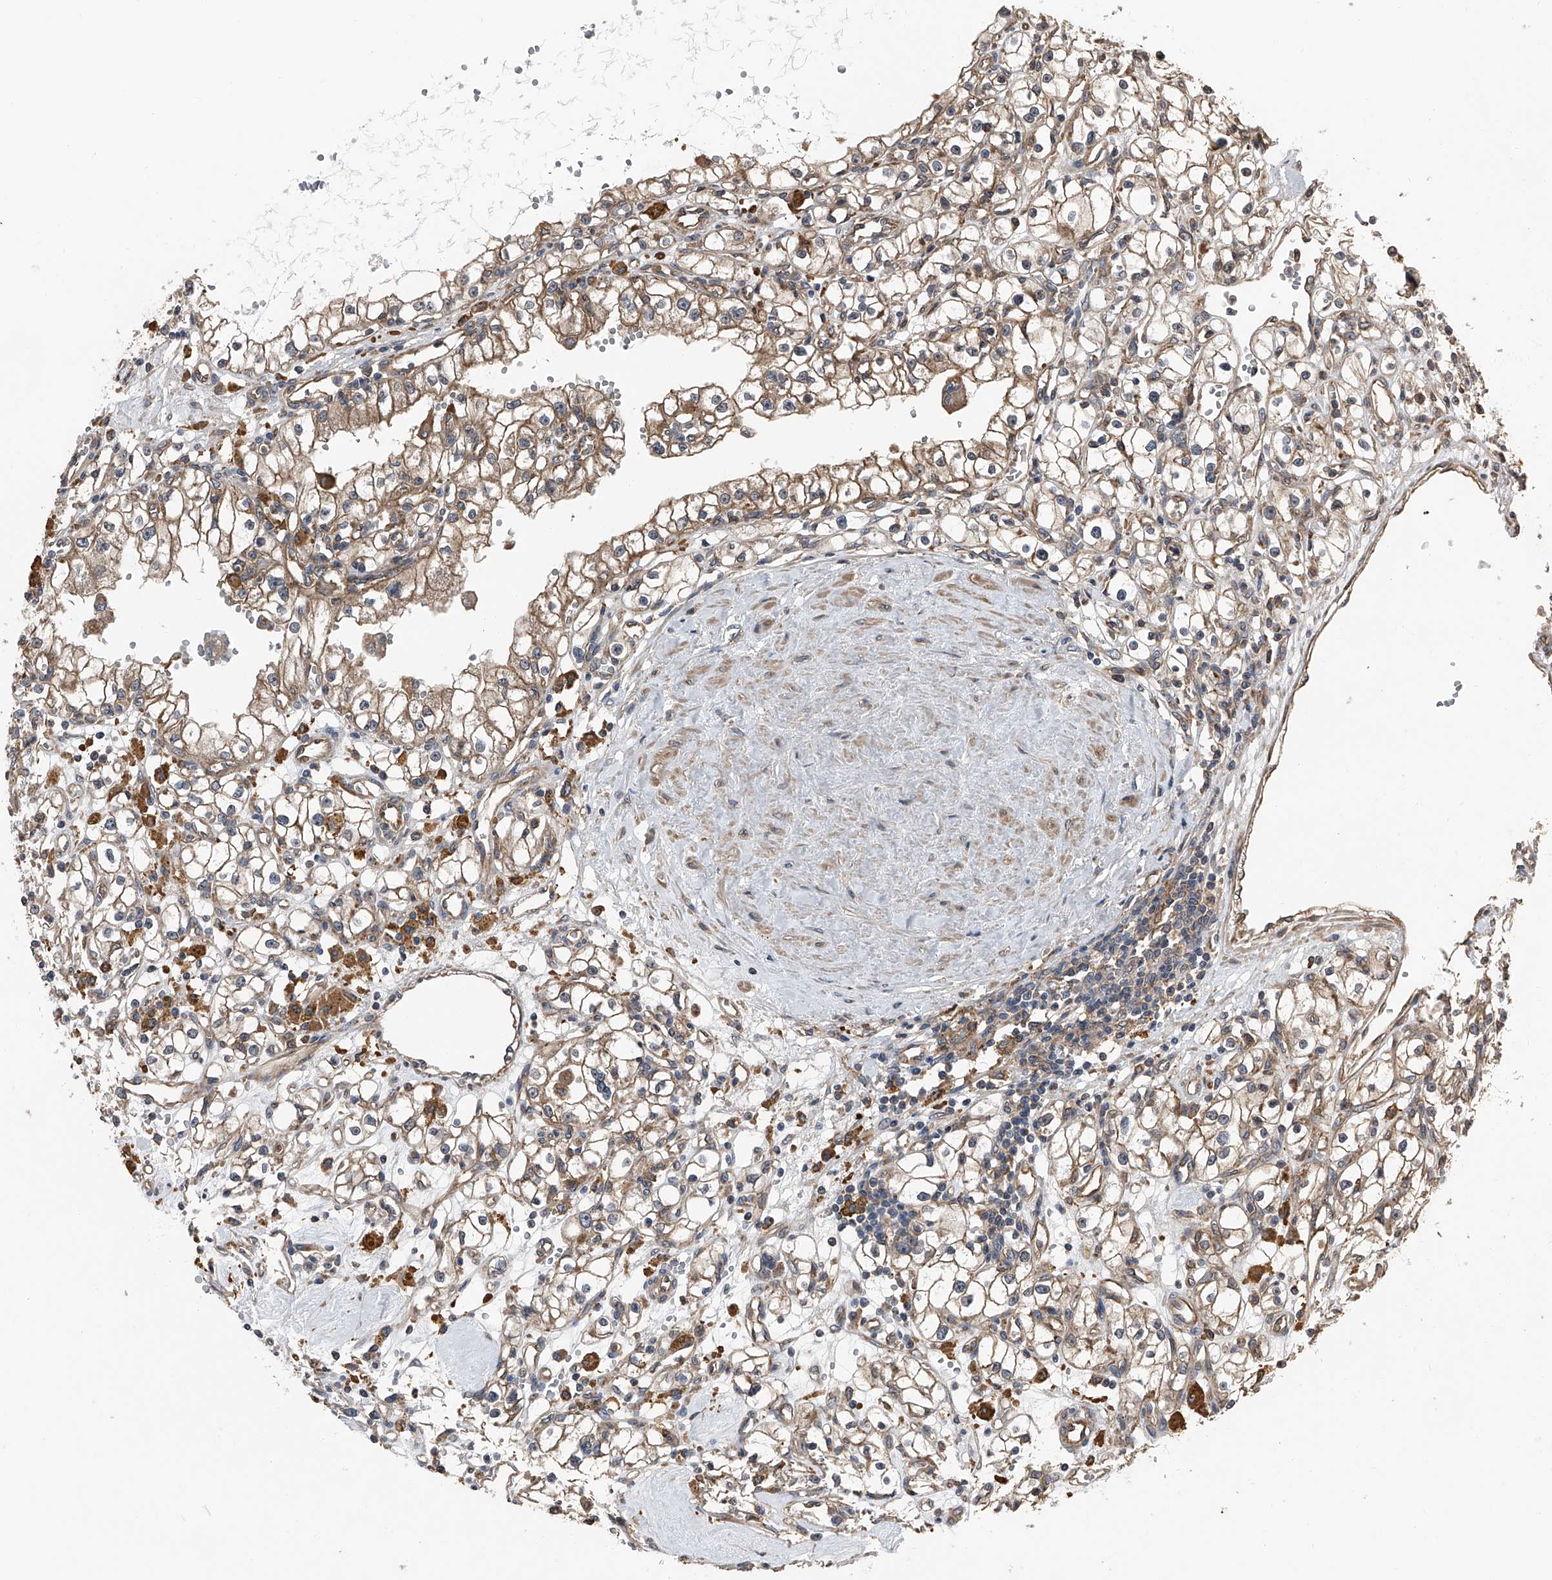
{"staining": {"intensity": "moderate", "quantity": "25%-75%", "location": "cytoplasmic/membranous"}, "tissue": "renal cancer", "cell_type": "Tumor cells", "image_type": "cancer", "snomed": [{"axis": "morphology", "description": "Adenocarcinoma, NOS"}, {"axis": "topography", "description": "Kidney"}], "caption": "Tumor cells display medium levels of moderate cytoplasmic/membranous positivity in approximately 25%-75% of cells in renal adenocarcinoma.", "gene": "KCNJ2", "patient": {"sex": "male", "age": 56}}